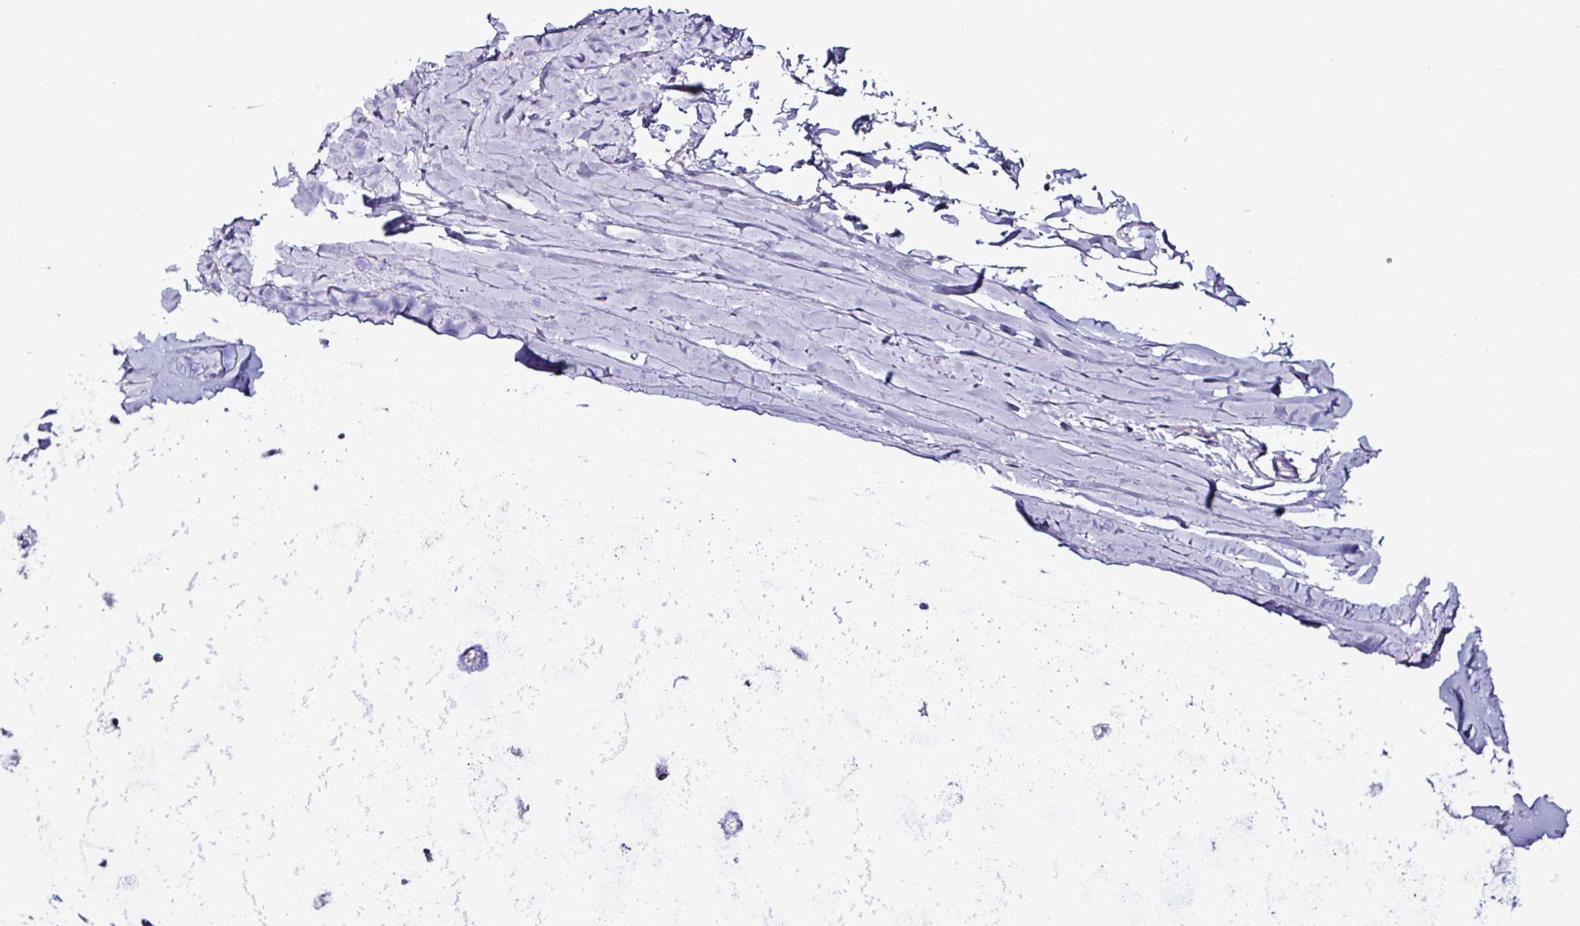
{"staining": {"intensity": "negative", "quantity": "none", "location": "none"}, "tissue": "adipose tissue", "cell_type": "Adipocytes", "image_type": "normal", "snomed": [{"axis": "morphology", "description": "Normal tissue, NOS"}, {"axis": "topography", "description": "Cartilage tissue"}, {"axis": "topography", "description": "Nasopharynx"}, {"axis": "topography", "description": "Thyroid gland"}], "caption": "Adipose tissue was stained to show a protein in brown. There is no significant expression in adipocytes. (DAB (3,3'-diaminobenzidine) immunohistochemistry (IHC) visualized using brightfield microscopy, high magnification).", "gene": "GLP2R", "patient": {"sex": "male", "age": 63}}